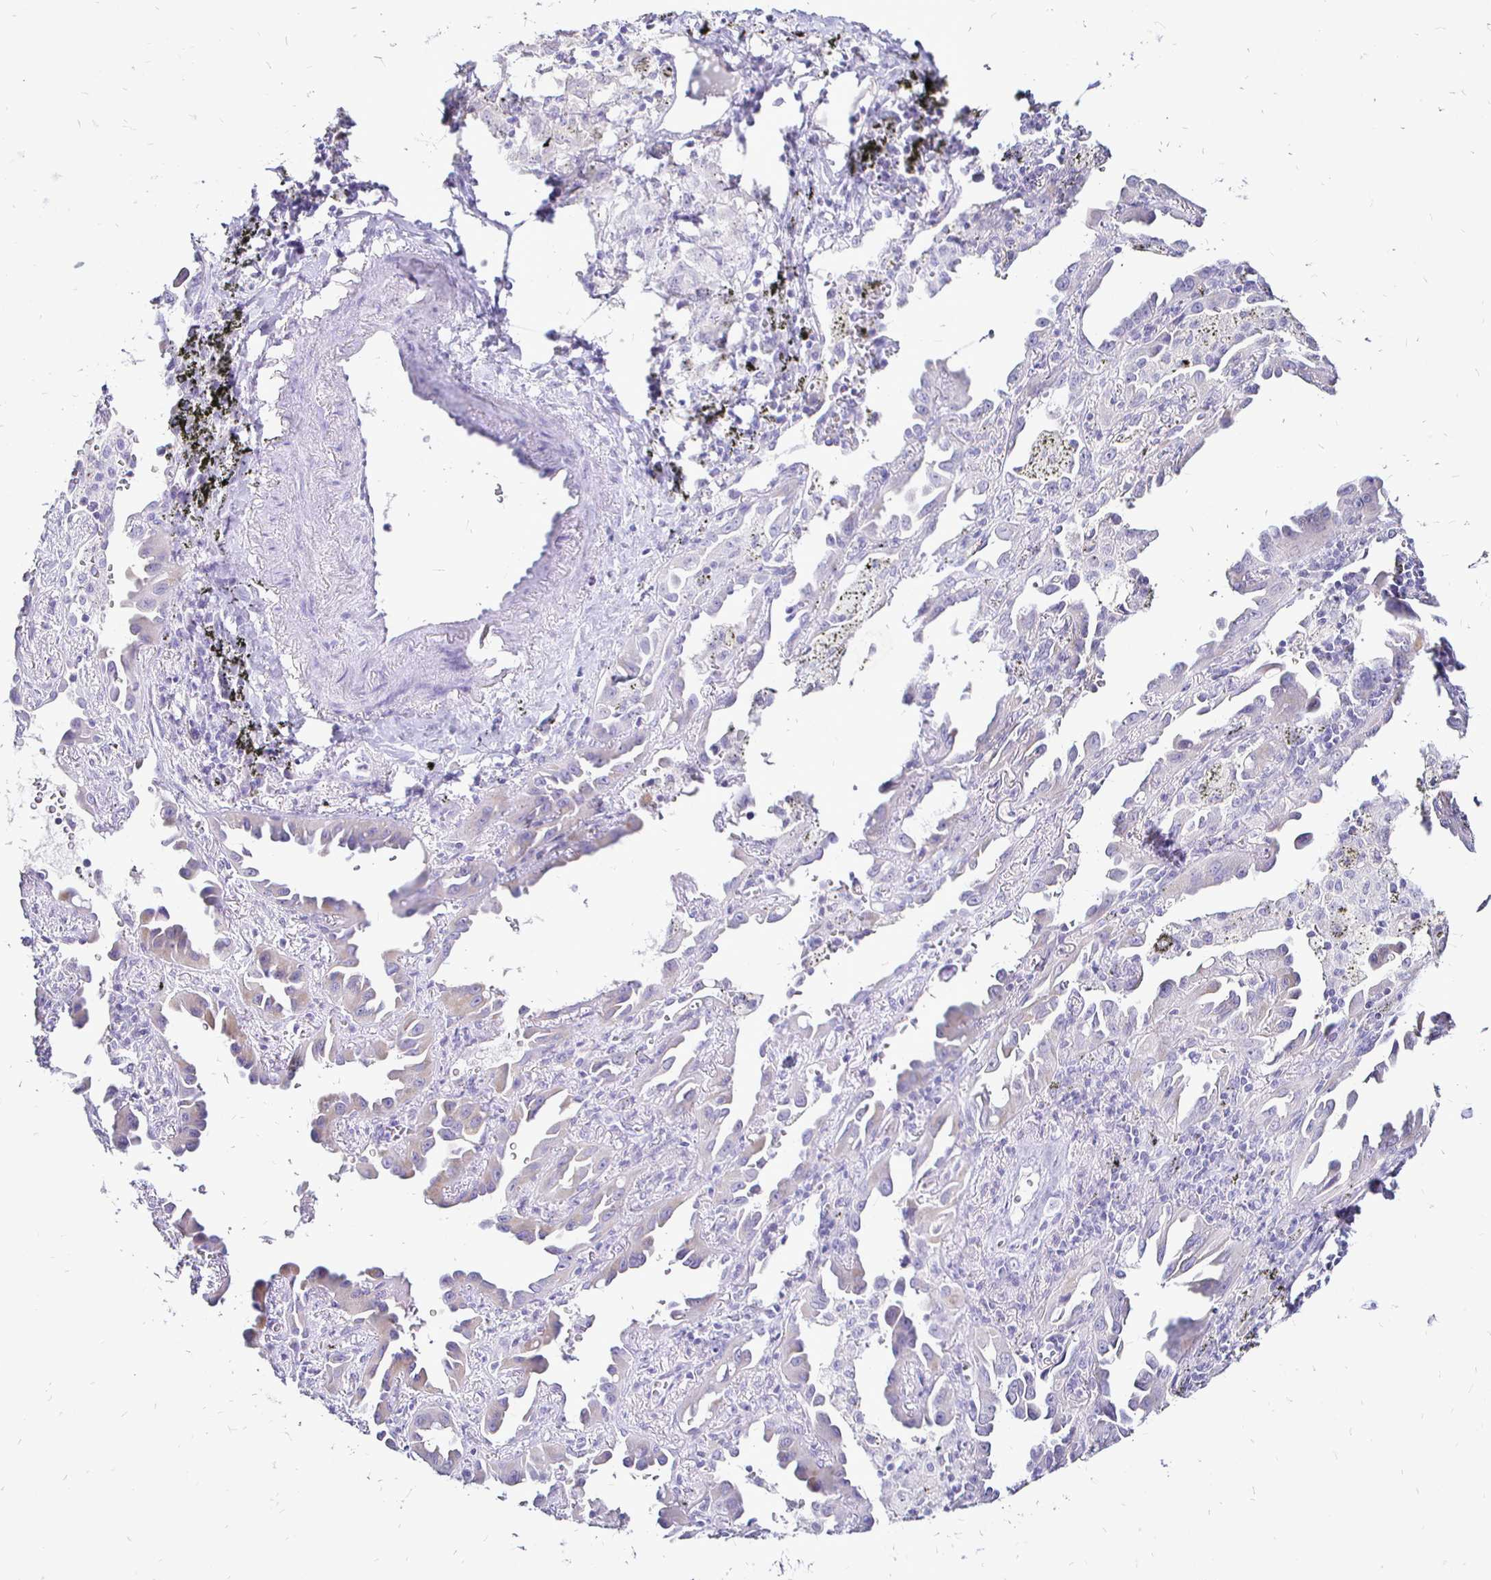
{"staining": {"intensity": "weak", "quantity": "<25%", "location": "cytoplasmic/membranous"}, "tissue": "lung cancer", "cell_type": "Tumor cells", "image_type": "cancer", "snomed": [{"axis": "morphology", "description": "Adenocarcinoma, NOS"}, {"axis": "topography", "description": "Lung"}], "caption": "A histopathology image of human adenocarcinoma (lung) is negative for staining in tumor cells.", "gene": "IRGC", "patient": {"sex": "male", "age": 68}}